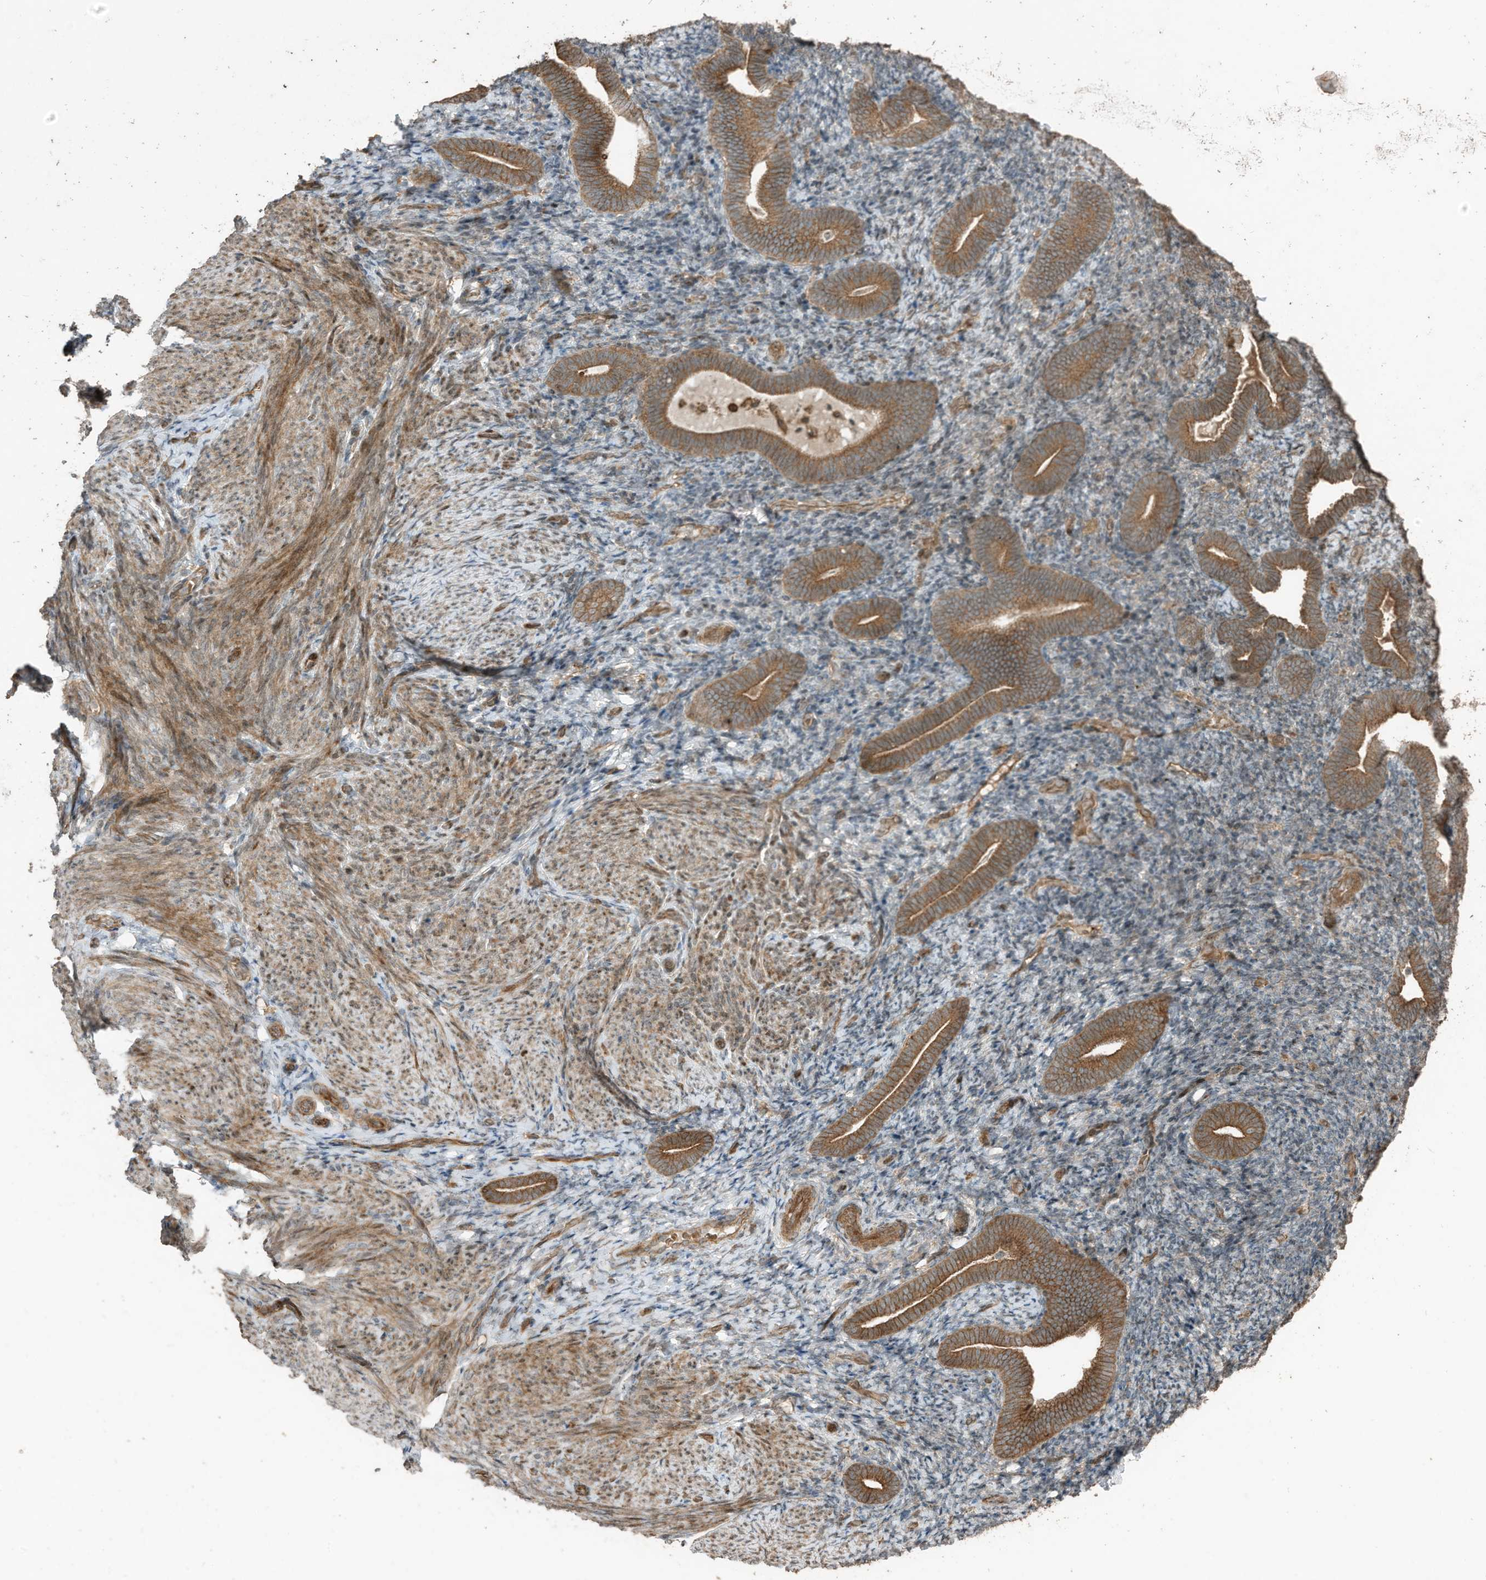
{"staining": {"intensity": "moderate", "quantity": "<25%", "location": "cytoplasmic/membranous"}, "tissue": "endometrium", "cell_type": "Cells in endometrial stroma", "image_type": "normal", "snomed": [{"axis": "morphology", "description": "Normal tissue, NOS"}, {"axis": "topography", "description": "Endometrium"}], "caption": "The photomicrograph exhibits immunohistochemical staining of normal endometrium. There is moderate cytoplasmic/membranous expression is identified in about <25% of cells in endometrial stroma.", "gene": "ZNF653", "patient": {"sex": "female", "age": 51}}